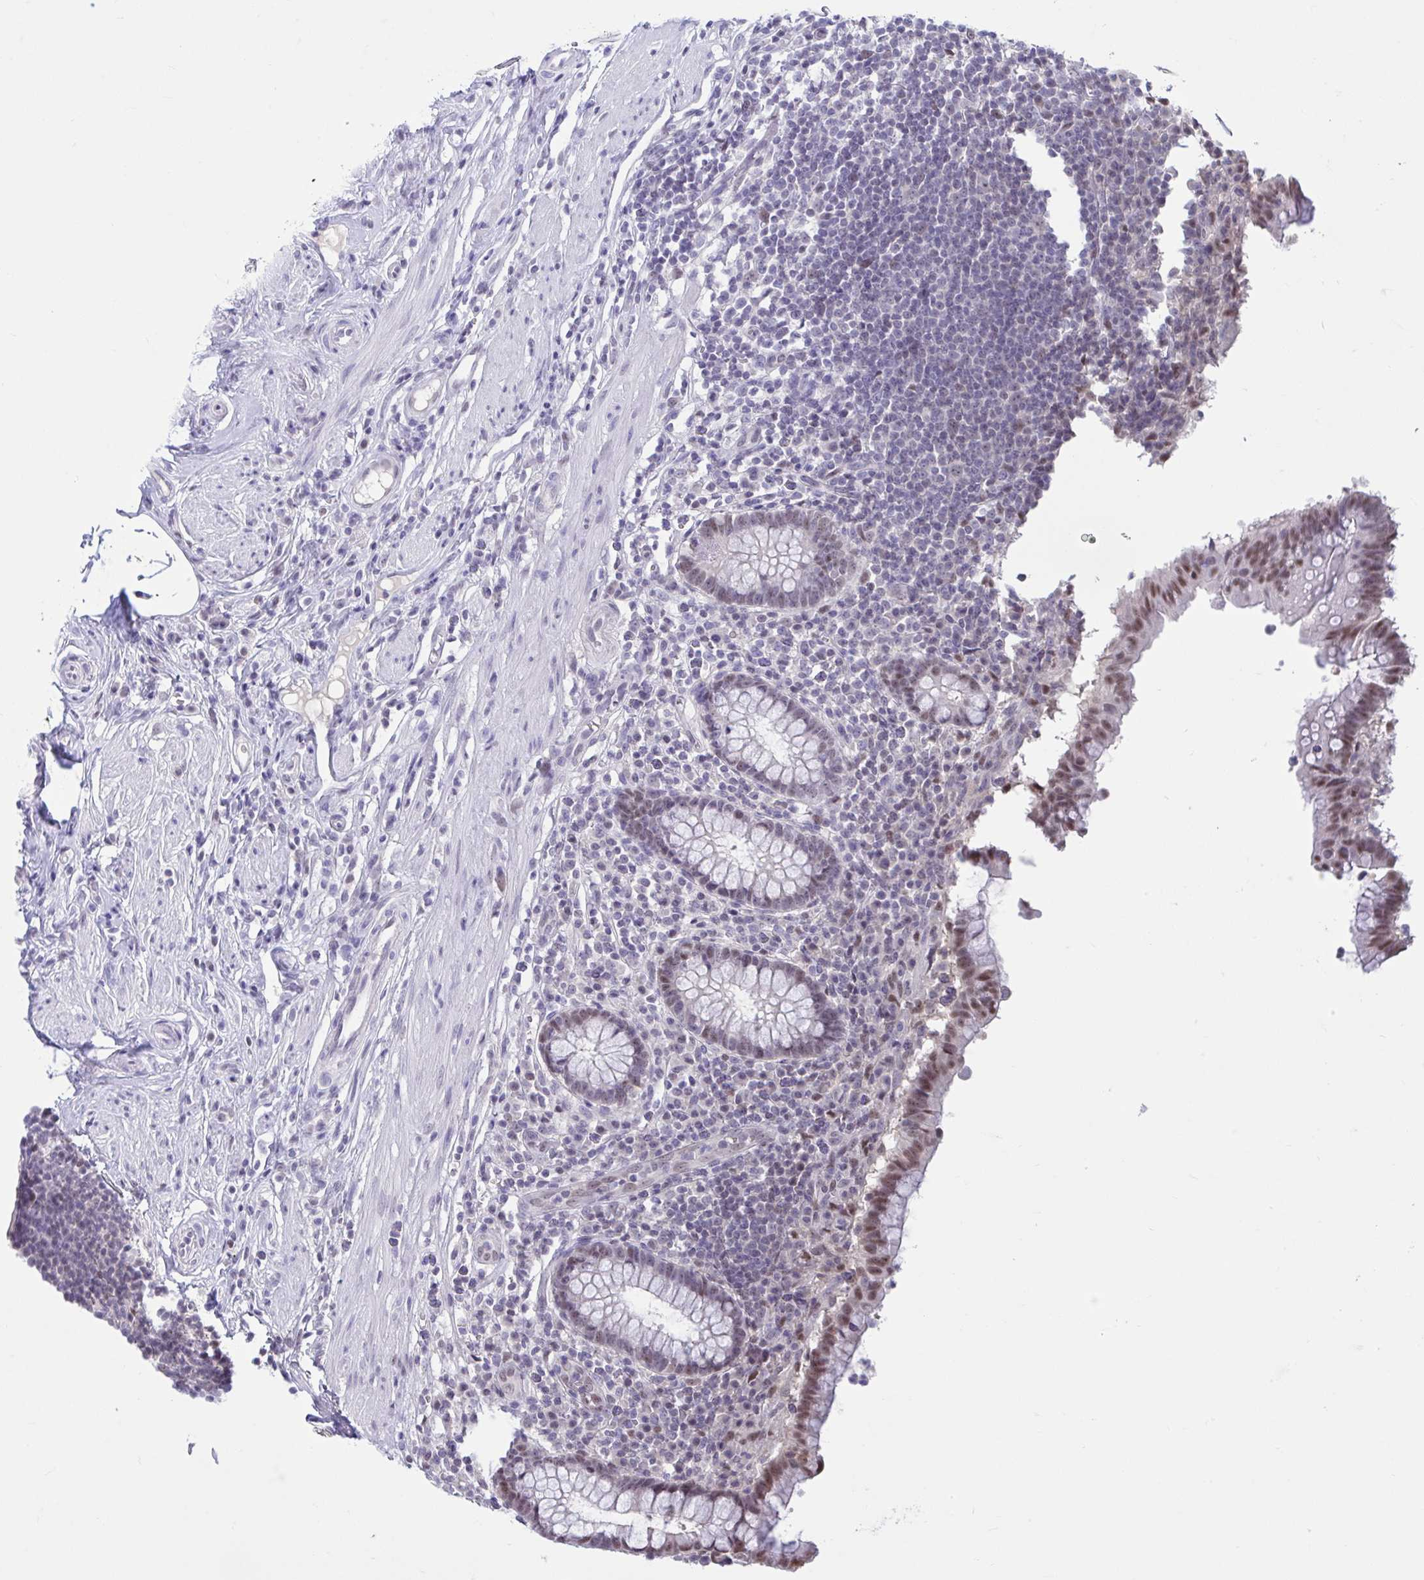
{"staining": {"intensity": "moderate", "quantity": "25%-75%", "location": "nuclear"}, "tissue": "appendix", "cell_type": "Glandular cells", "image_type": "normal", "snomed": [{"axis": "morphology", "description": "Normal tissue, NOS"}, {"axis": "topography", "description": "Appendix"}], "caption": "Immunohistochemical staining of normal human appendix demonstrates medium levels of moderate nuclear staining in about 25%-75% of glandular cells.", "gene": "RBL1", "patient": {"sex": "female", "age": 56}}